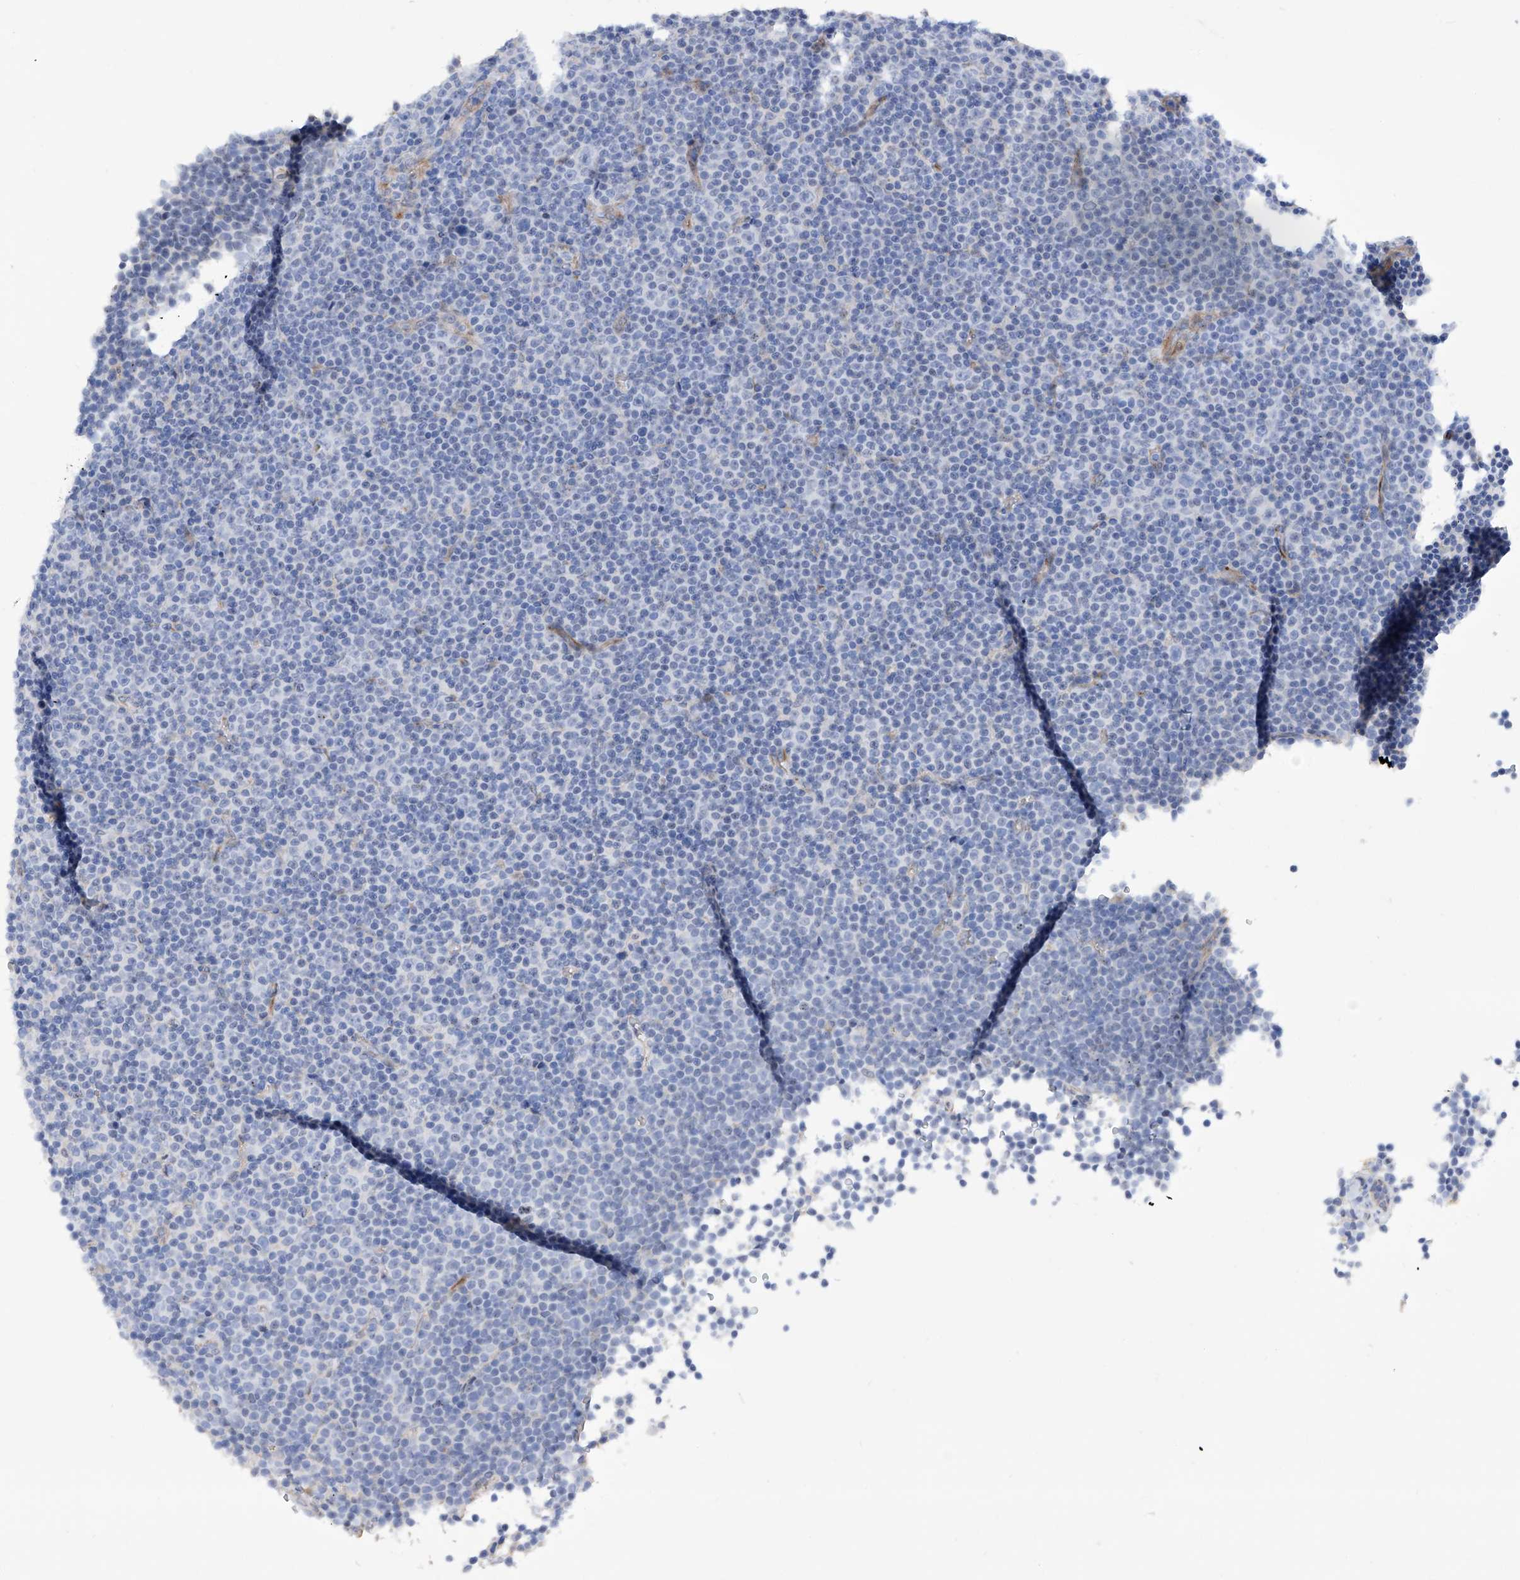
{"staining": {"intensity": "negative", "quantity": "none", "location": "none"}, "tissue": "lymphoma", "cell_type": "Tumor cells", "image_type": "cancer", "snomed": [{"axis": "morphology", "description": "Malignant lymphoma, non-Hodgkin's type, Low grade"}, {"axis": "topography", "description": "Lymph node"}], "caption": "Image shows no significant protein positivity in tumor cells of low-grade malignant lymphoma, non-Hodgkin's type.", "gene": "PGM3", "patient": {"sex": "female", "age": 67}}